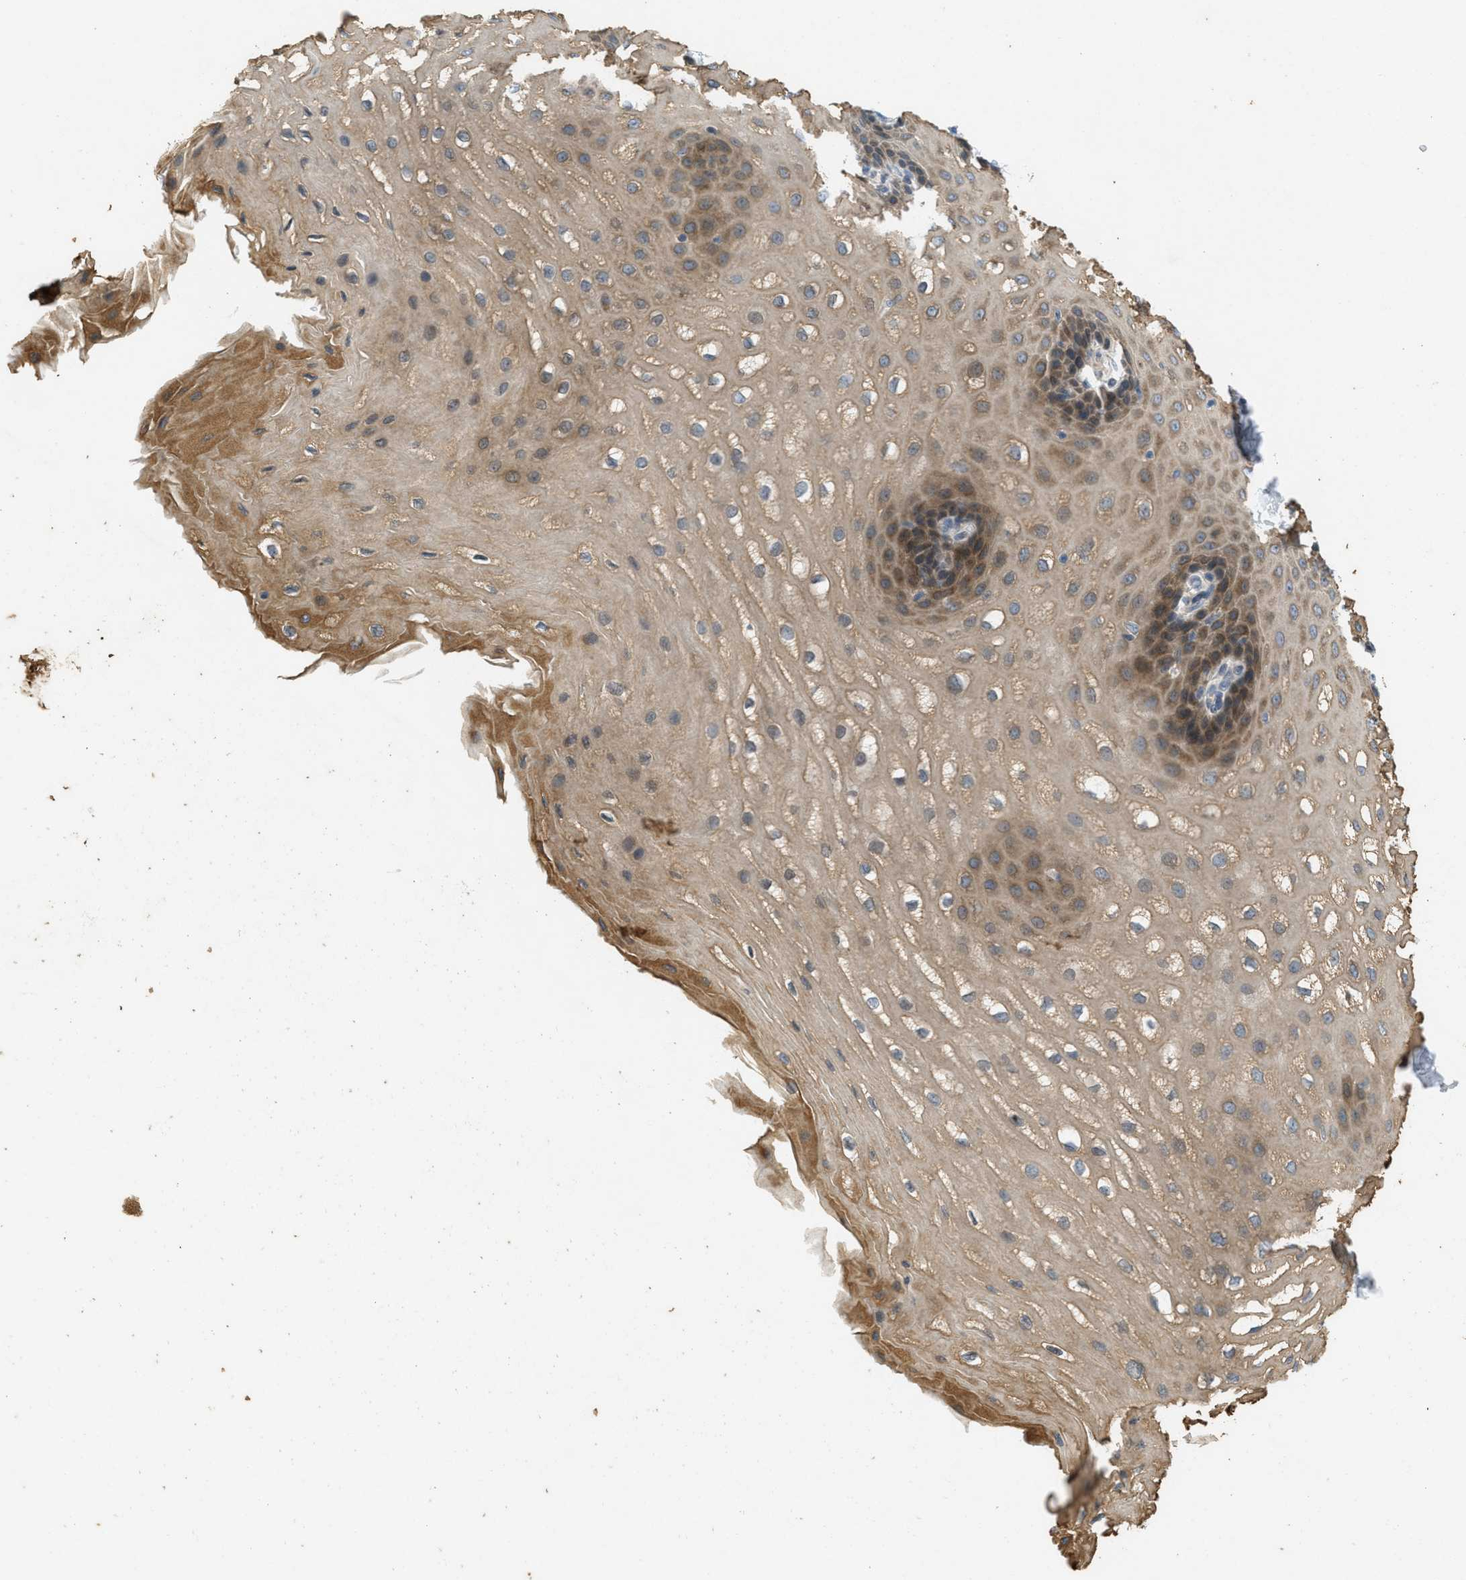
{"staining": {"intensity": "moderate", "quantity": ">75%", "location": "cytoplasmic/membranous"}, "tissue": "esophagus", "cell_type": "Squamous epithelial cells", "image_type": "normal", "snomed": [{"axis": "morphology", "description": "Normal tissue, NOS"}, {"axis": "topography", "description": "Esophagus"}], "caption": "Esophagus stained with a brown dye exhibits moderate cytoplasmic/membranous positive expression in approximately >75% of squamous epithelial cells.", "gene": "SIGMAR1", "patient": {"sex": "male", "age": 54}}